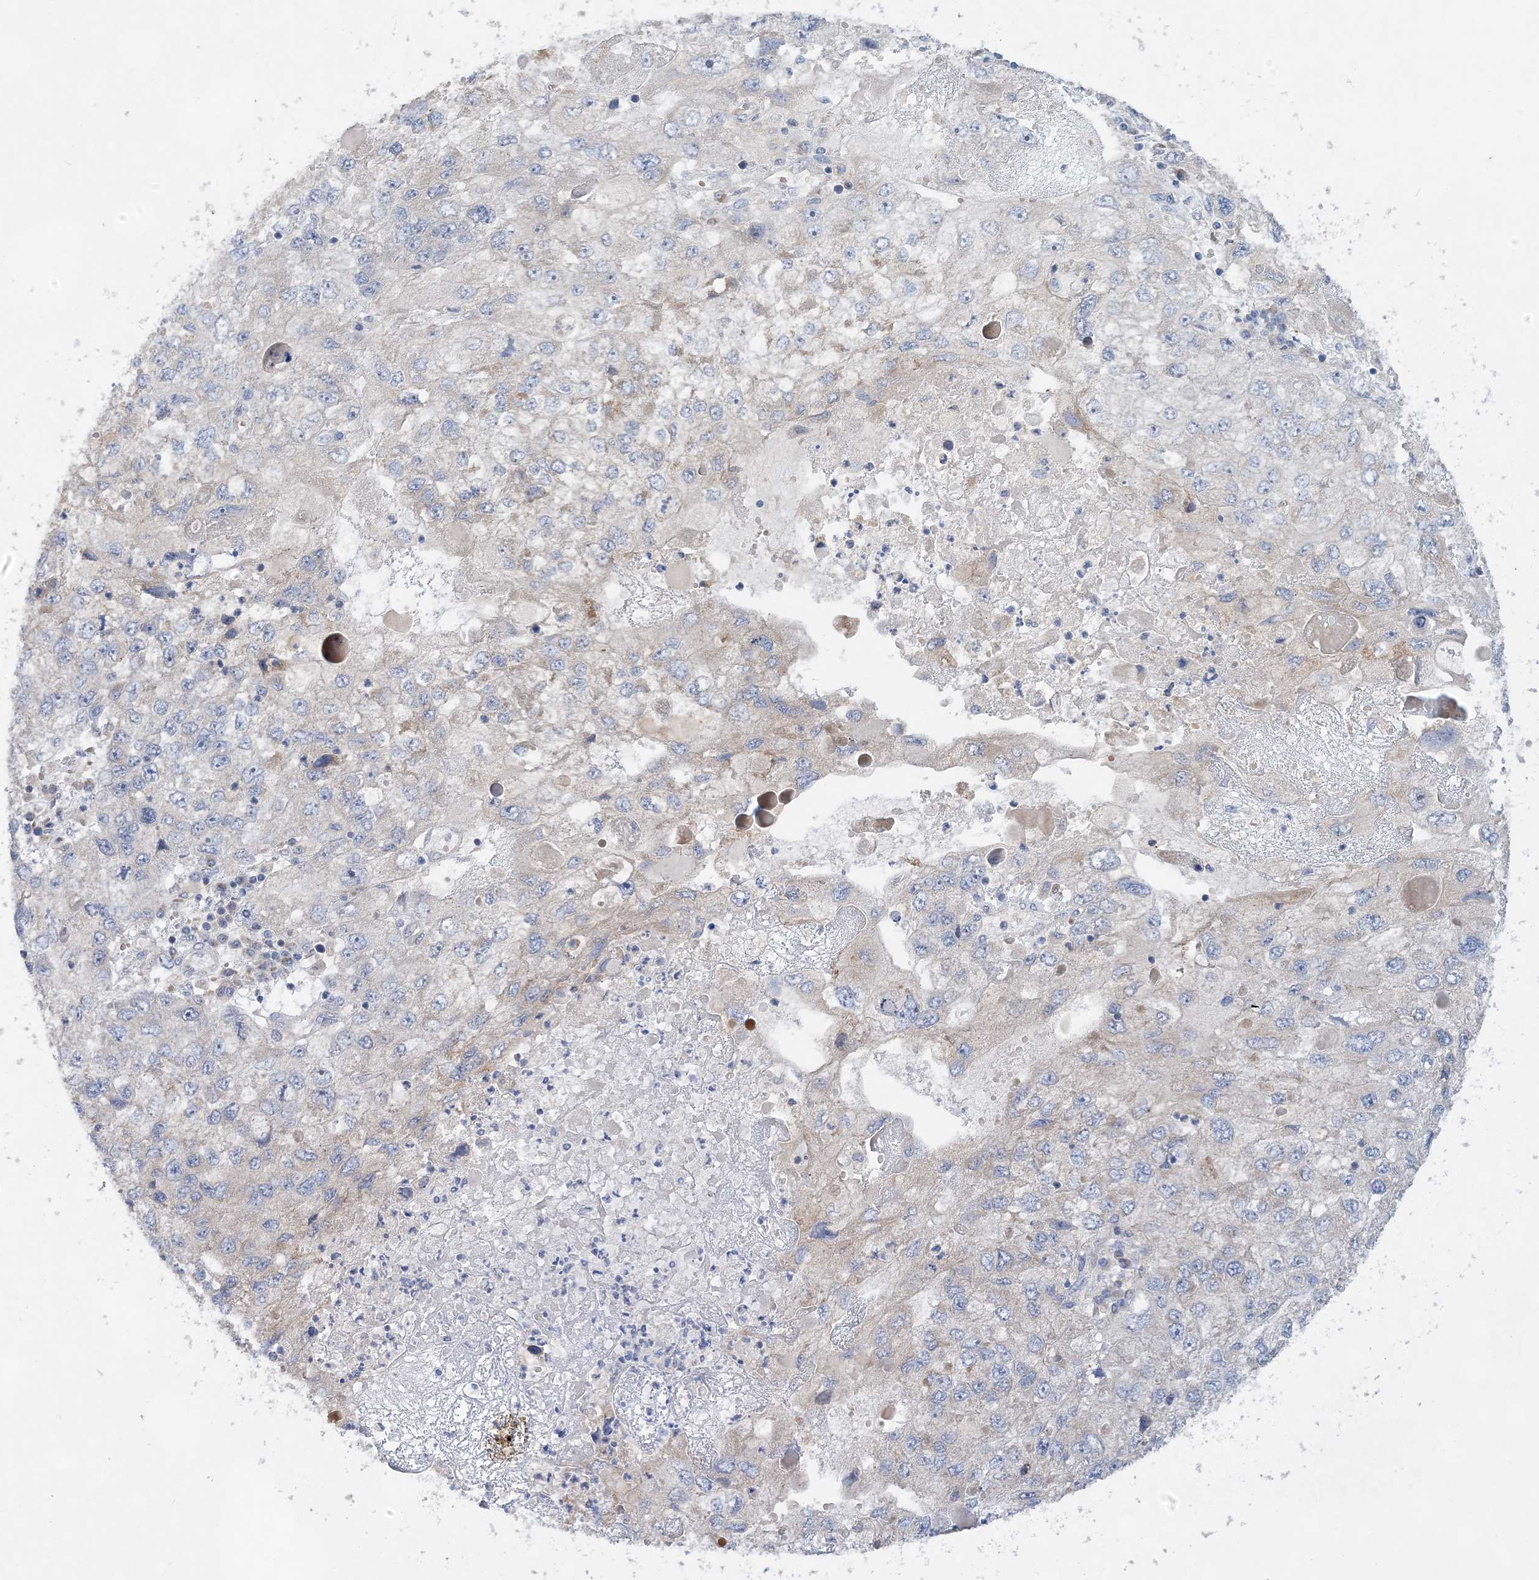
{"staining": {"intensity": "weak", "quantity": "<25%", "location": "cytoplasmic/membranous"}, "tissue": "endometrial cancer", "cell_type": "Tumor cells", "image_type": "cancer", "snomed": [{"axis": "morphology", "description": "Adenocarcinoma, NOS"}, {"axis": "topography", "description": "Endometrium"}], "caption": "Tumor cells show no significant positivity in endometrial adenocarcinoma.", "gene": "TRAPPC13", "patient": {"sex": "female", "age": 49}}